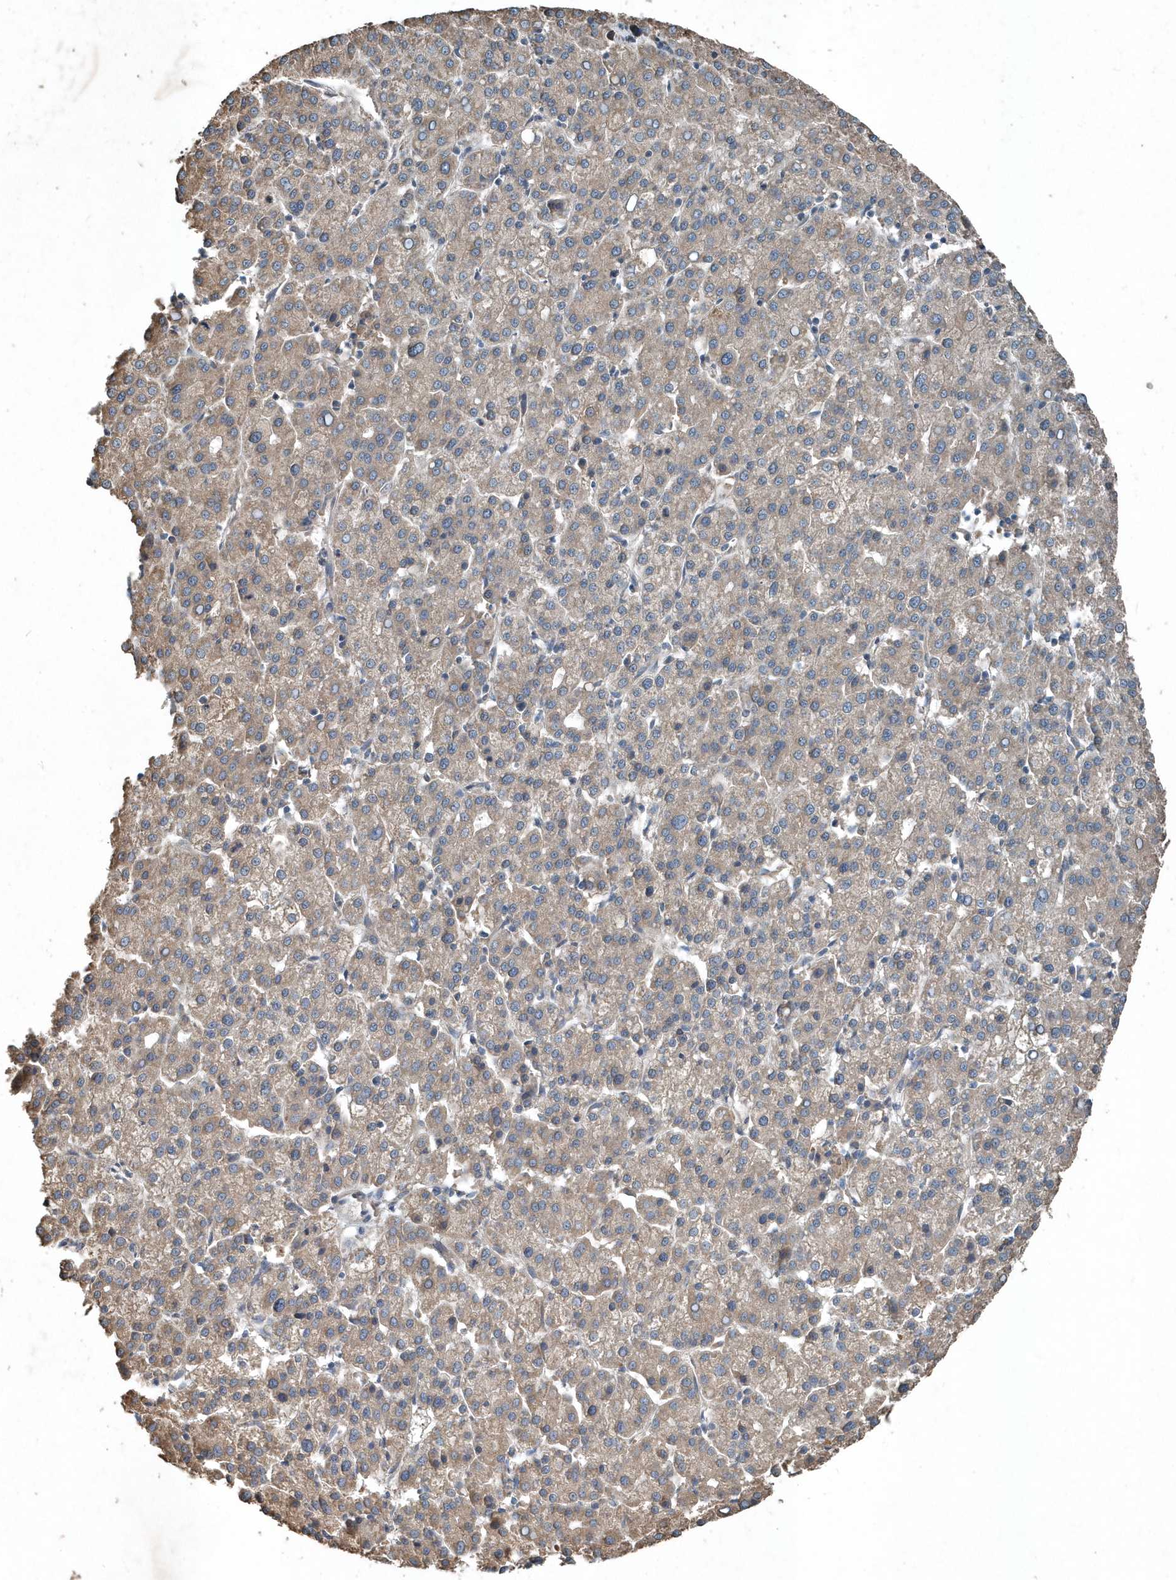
{"staining": {"intensity": "weak", "quantity": ">75%", "location": "cytoplasmic/membranous"}, "tissue": "liver cancer", "cell_type": "Tumor cells", "image_type": "cancer", "snomed": [{"axis": "morphology", "description": "Carcinoma, Hepatocellular, NOS"}, {"axis": "topography", "description": "Liver"}], "caption": "High-magnification brightfield microscopy of hepatocellular carcinoma (liver) stained with DAB (3,3'-diaminobenzidine) (brown) and counterstained with hematoxylin (blue). tumor cells exhibit weak cytoplasmic/membranous positivity is appreciated in approximately>75% of cells.", "gene": "SCFD2", "patient": {"sex": "female", "age": 58}}